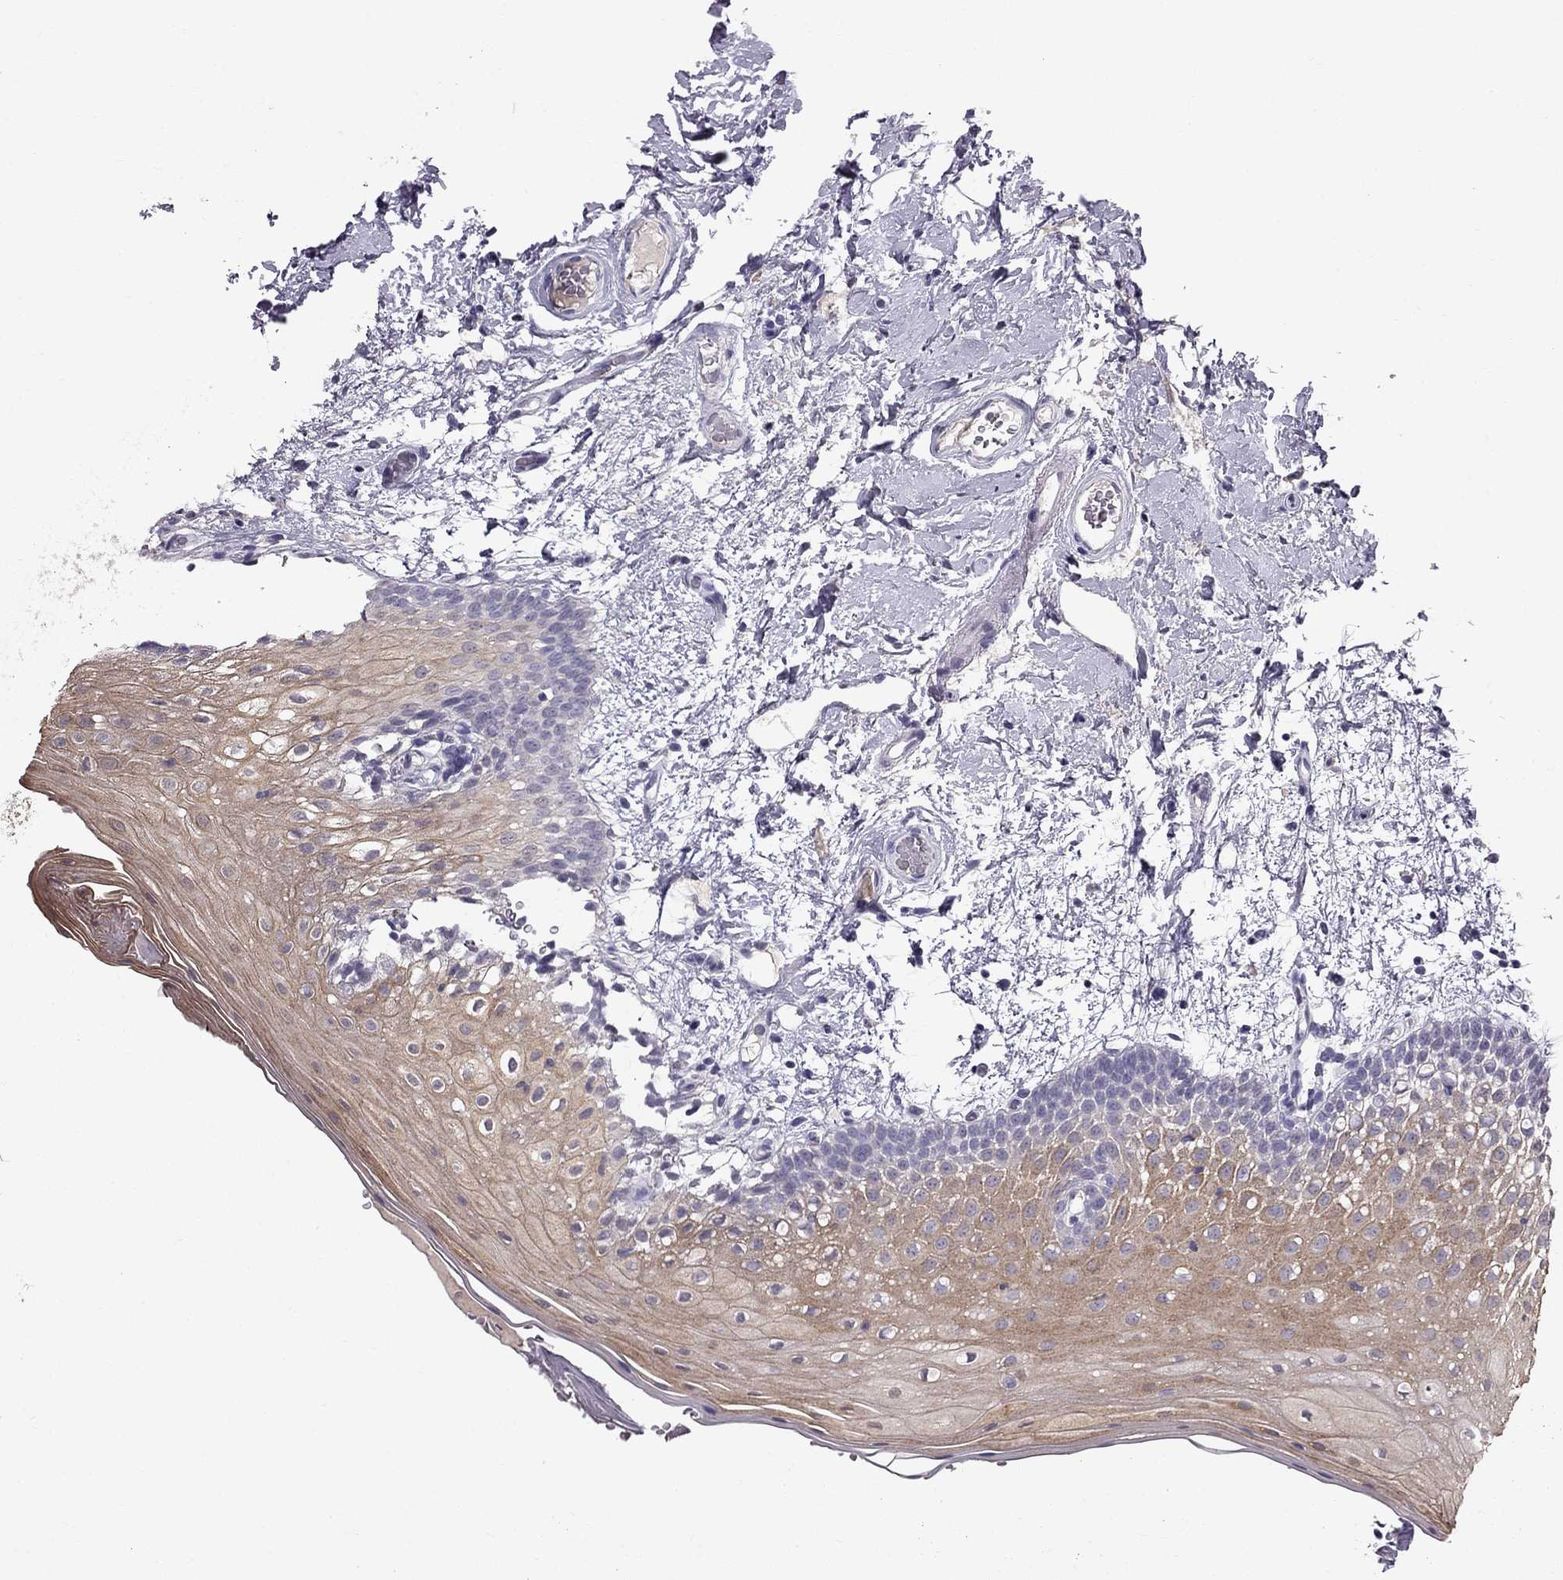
{"staining": {"intensity": "moderate", "quantity": "25%-75%", "location": "cytoplasmic/membranous"}, "tissue": "oral mucosa", "cell_type": "Squamous epithelial cells", "image_type": "normal", "snomed": [{"axis": "morphology", "description": "Normal tissue, NOS"}, {"axis": "morphology", "description": "Squamous cell carcinoma, NOS"}, {"axis": "topography", "description": "Oral tissue"}, {"axis": "topography", "description": "Head-Neck"}], "caption": "This is a micrograph of immunohistochemistry staining of normal oral mucosa, which shows moderate staining in the cytoplasmic/membranous of squamous epithelial cells.", "gene": "ARHGAP11A", "patient": {"sex": "male", "age": 69}}